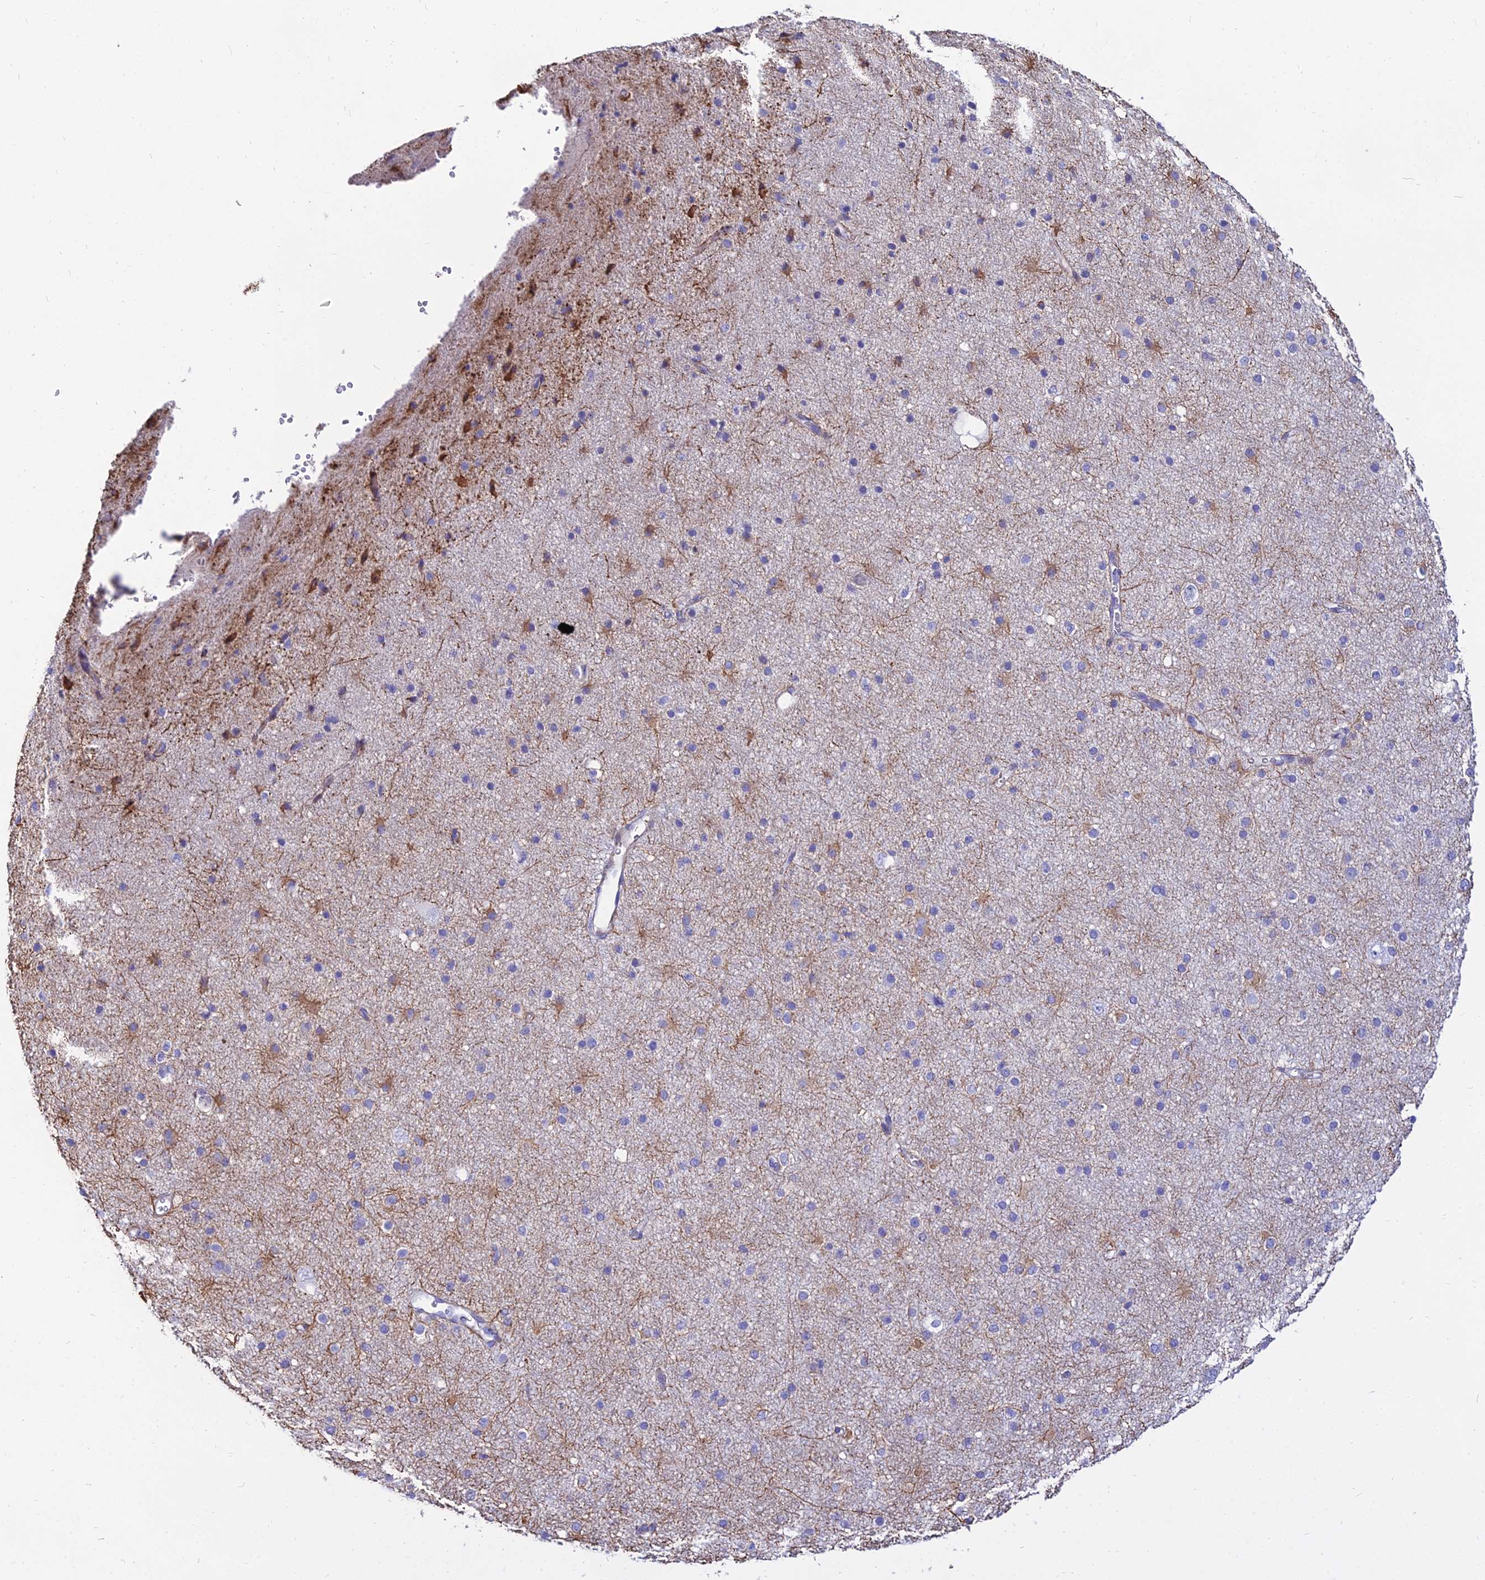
{"staining": {"intensity": "negative", "quantity": "none", "location": "none"}, "tissue": "cerebral cortex", "cell_type": "Endothelial cells", "image_type": "normal", "snomed": [{"axis": "morphology", "description": "Normal tissue, NOS"}, {"axis": "morphology", "description": "Developmental malformation"}, {"axis": "topography", "description": "Cerebral cortex"}], "caption": "Histopathology image shows no significant protein positivity in endothelial cells of unremarkable cerebral cortex. The staining is performed using DAB brown chromogen with nuclei counter-stained in using hematoxylin.", "gene": "DLX1", "patient": {"sex": "female", "age": 30}}